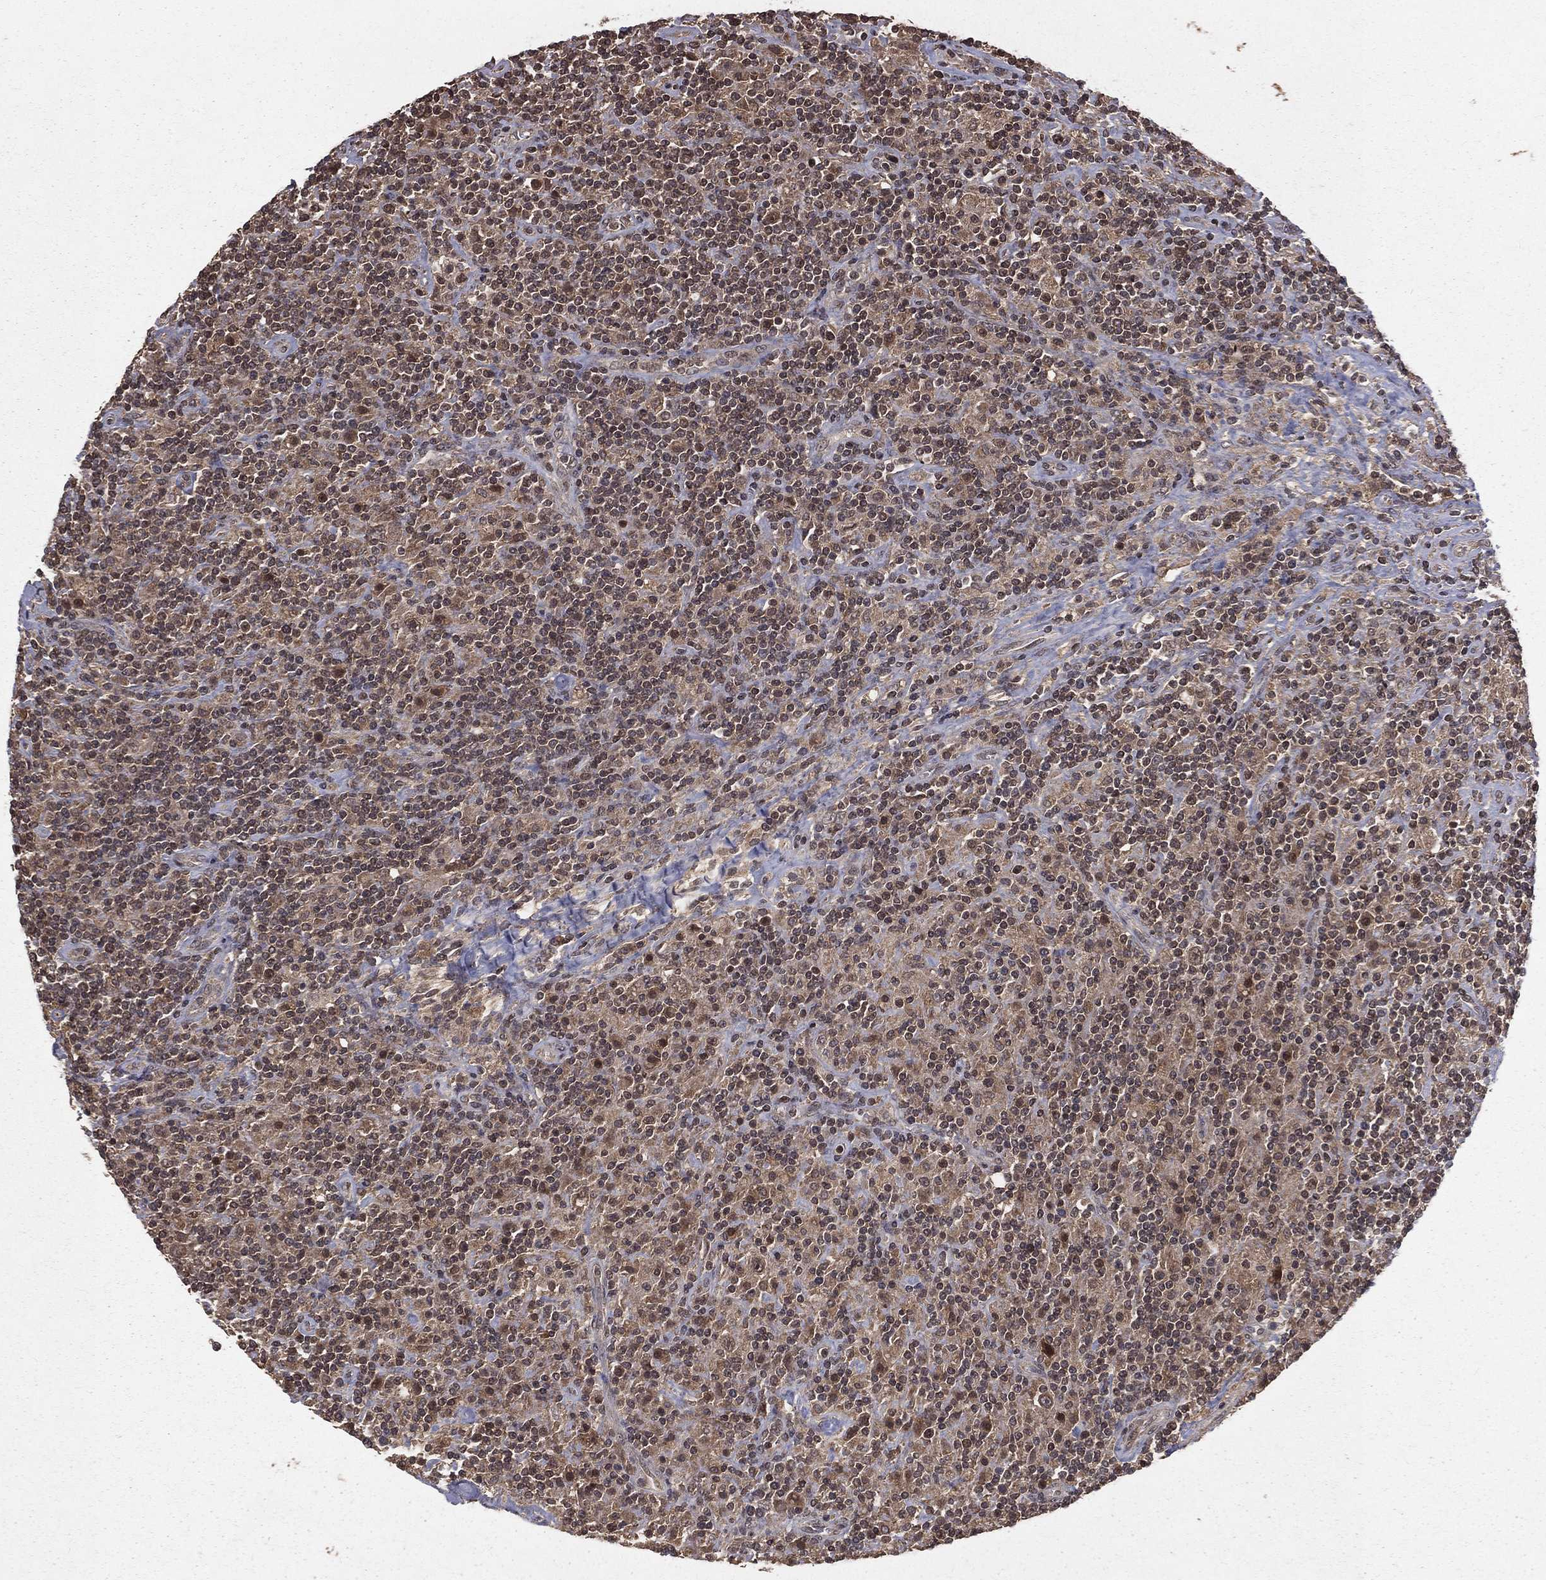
{"staining": {"intensity": "weak", "quantity": "<25%", "location": "cytoplasmic/membranous"}, "tissue": "lymphoma", "cell_type": "Tumor cells", "image_type": "cancer", "snomed": [{"axis": "morphology", "description": "Hodgkin's disease, NOS"}, {"axis": "topography", "description": "Lymph node"}], "caption": "Tumor cells are negative for brown protein staining in Hodgkin's disease.", "gene": "ZDHHC15", "patient": {"sex": "male", "age": 70}}